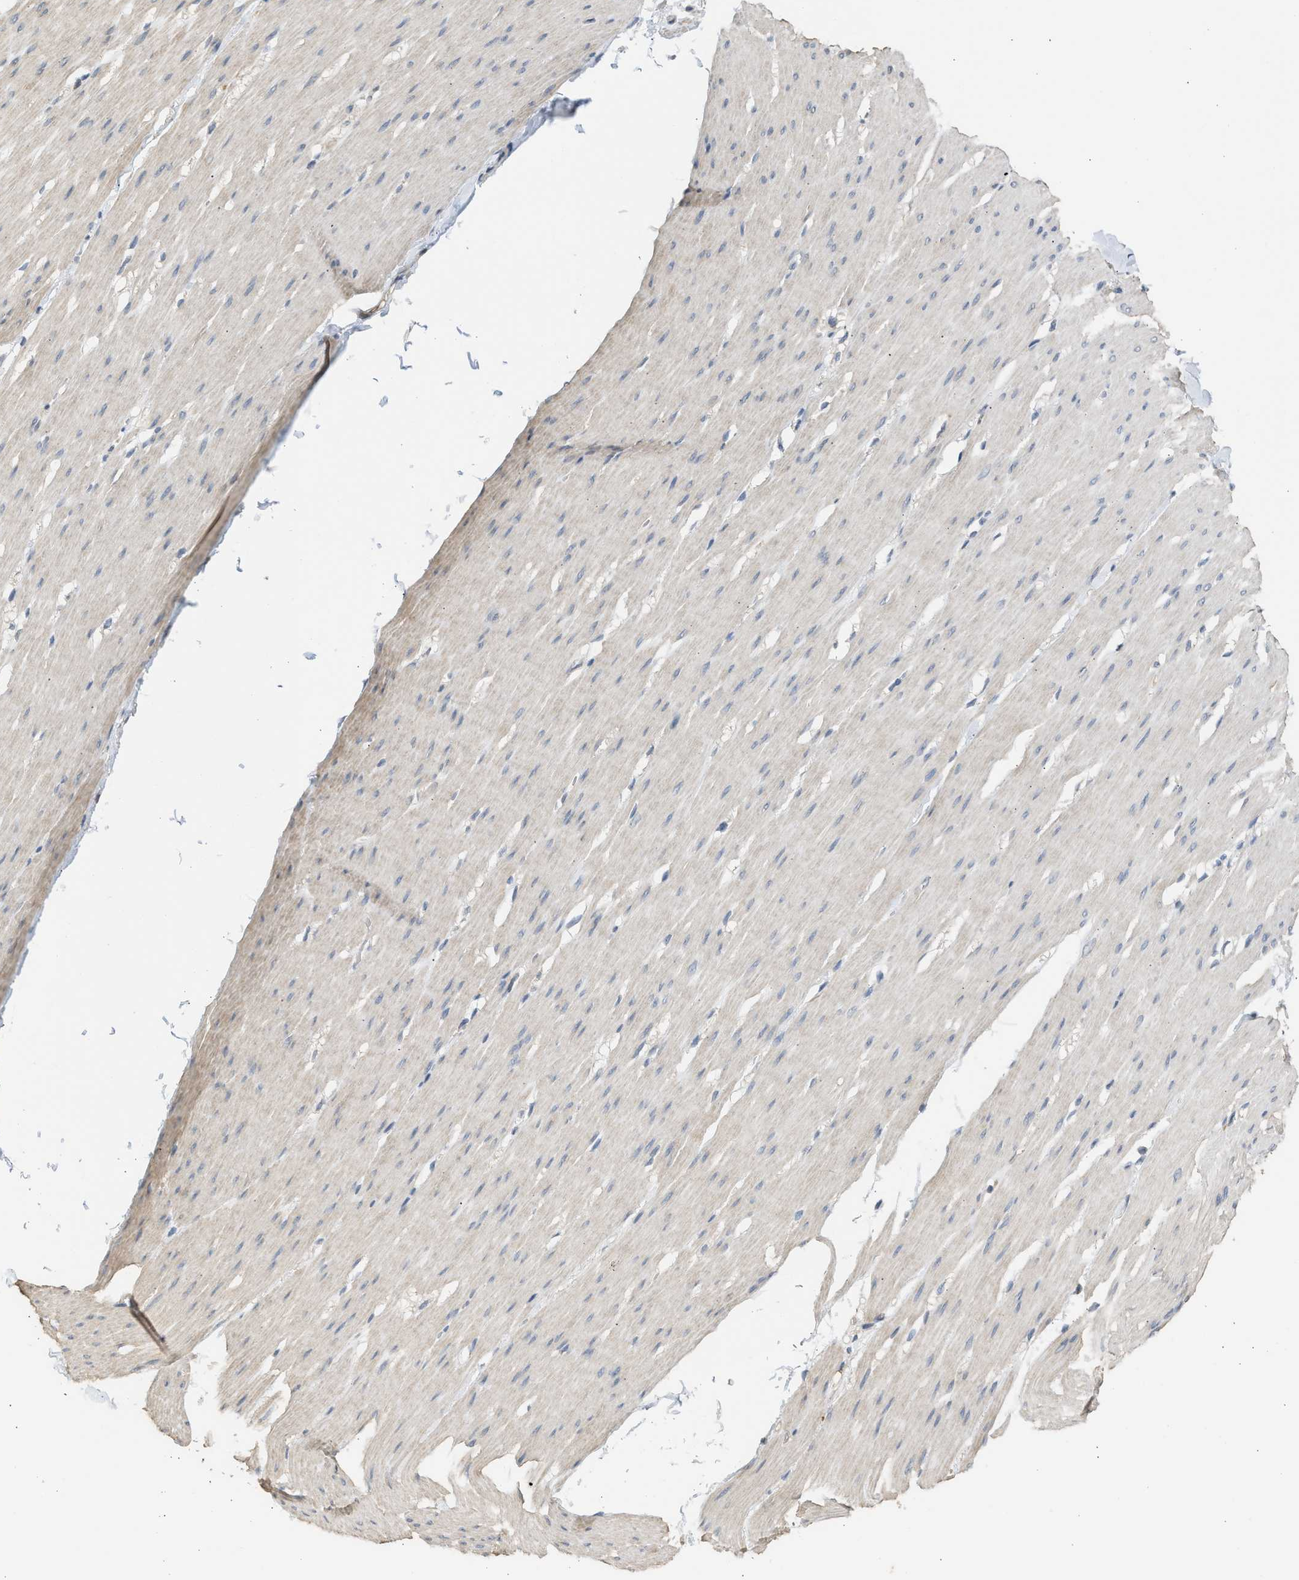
{"staining": {"intensity": "negative", "quantity": "none", "location": "none"}, "tissue": "smooth muscle", "cell_type": "Smooth muscle cells", "image_type": "normal", "snomed": [{"axis": "morphology", "description": "Normal tissue, NOS"}, {"axis": "topography", "description": "Smooth muscle"}, {"axis": "topography", "description": "Colon"}], "caption": "Immunohistochemistry of normal smooth muscle reveals no expression in smooth muscle cells. Brightfield microscopy of immunohistochemistry stained with DAB (brown) and hematoxylin (blue), captured at high magnification.", "gene": "SULT2A1", "patient": {"sex": "male", "age": 67}}